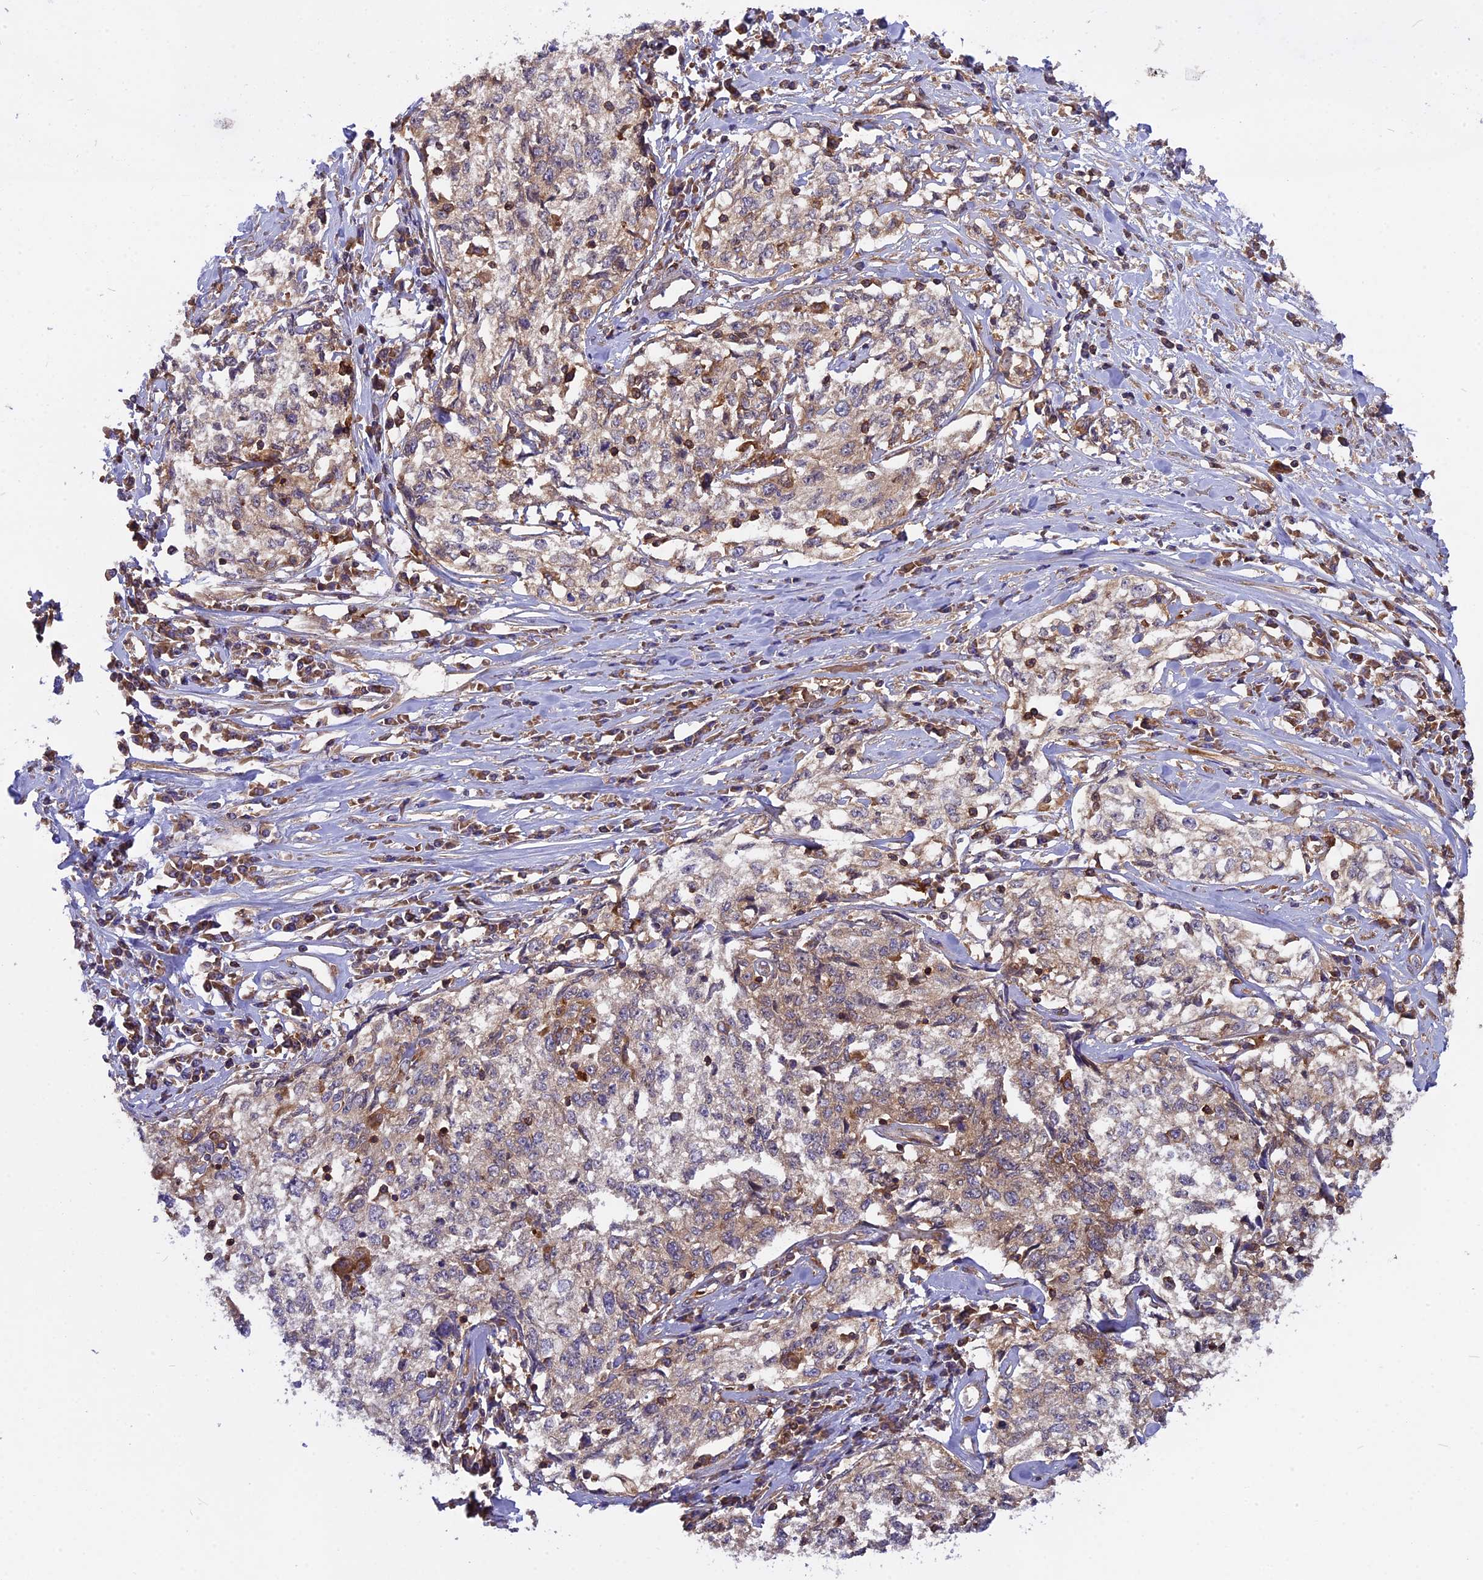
{"staining": {"intensity": "weak", "quantity": ">75%", "location": "cytoplasmic/membranous"}, "tissue": "cervical cancer", "cell_type": "Tumor cells", "image_type": "cancer", "snomed": [{"axis": "morphology", "description": "Squamous cell carcinoma, NOS"}, {"axis": "topography", "description": "Cervix"}], "caption": "Tumor cells exhibit weak cytoplasmic/membranous positivity in approximately >75% of cells in cervical squamous cell carcinoma.", "gene": "MYO9B", "patient": {"sex": "female", "age": 57}}